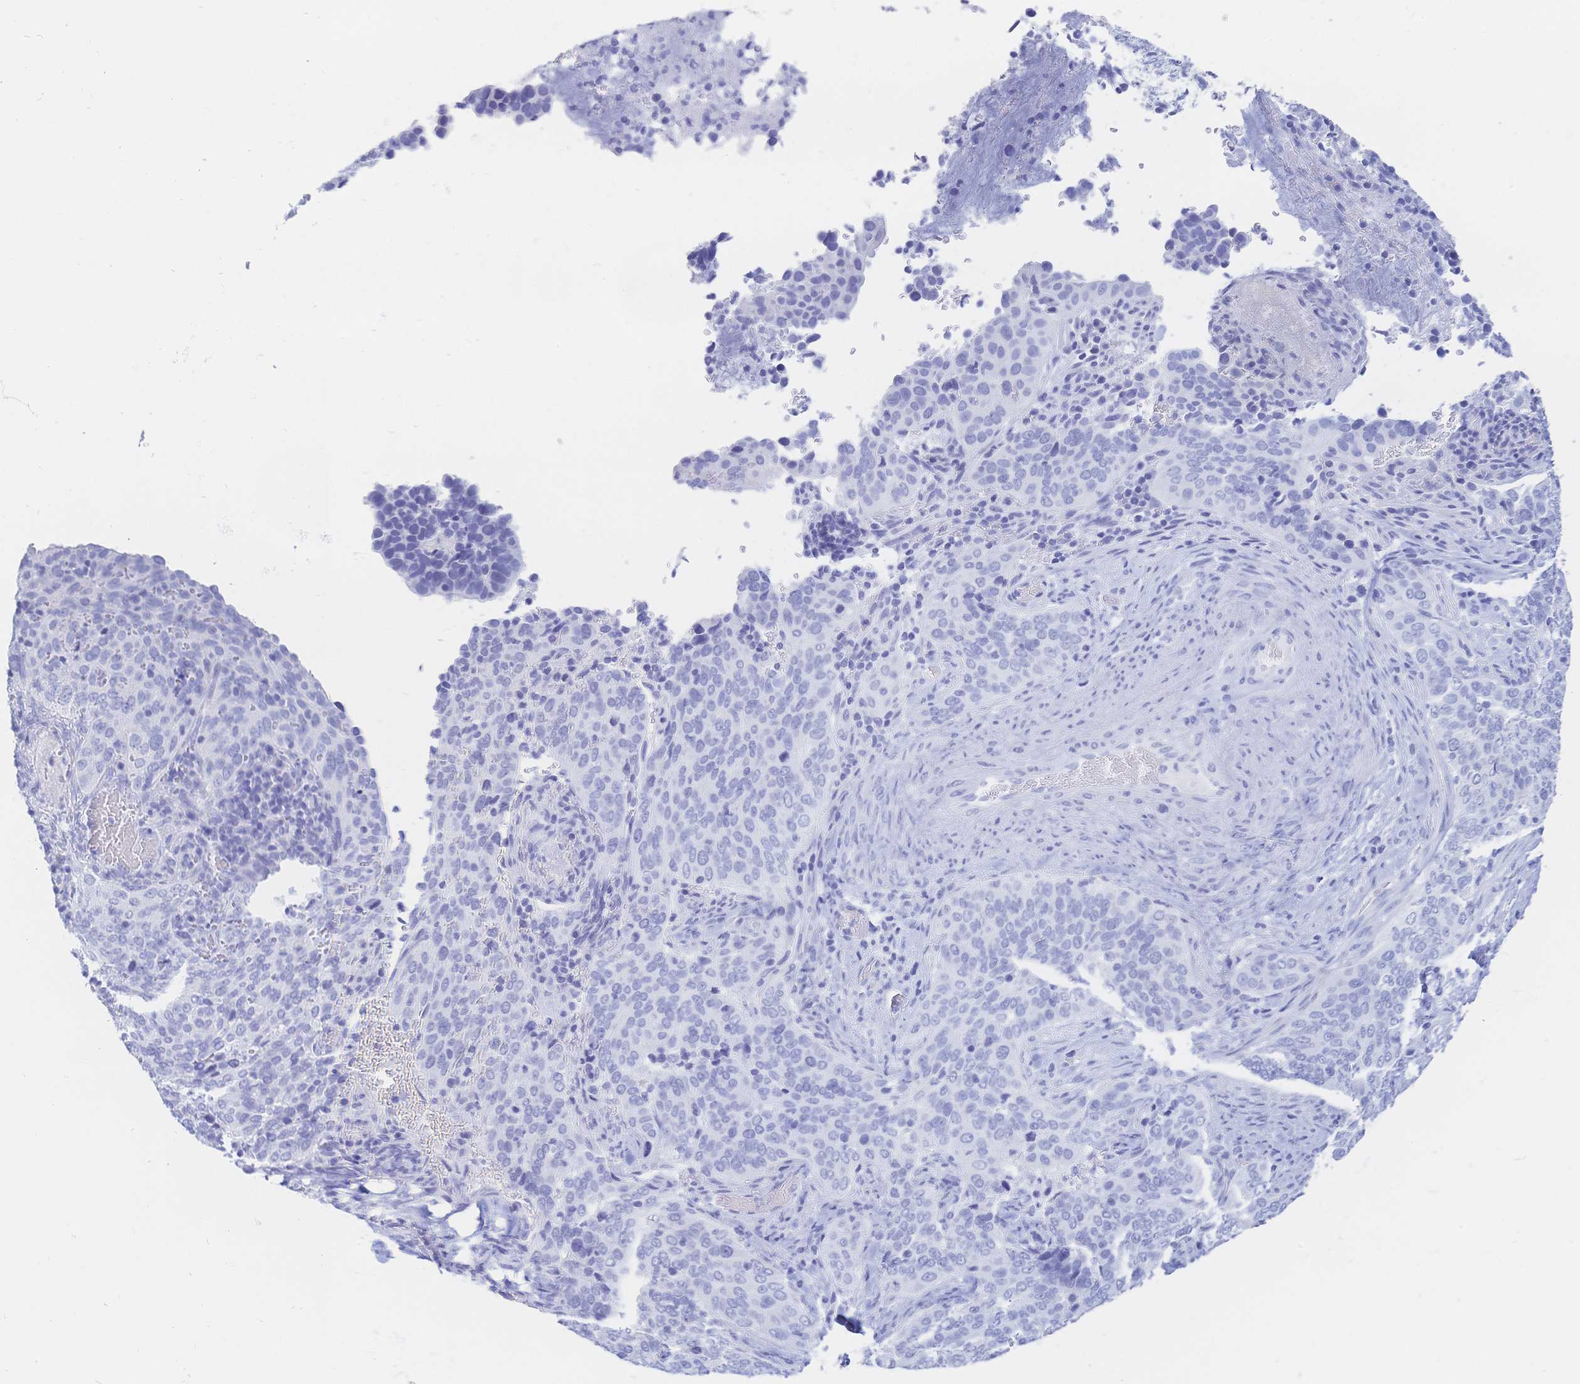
{"staining": {"intensity": "negative", "quantity": "none", "location": "none"}, "tissue": "cervical cancer", "cell_type": "Tumor cells", "image_type": "cancer", "snomed": [{"axis": "morphology", "description": "Squamous cell carcinoma, NOS"}, {"axis": "topography", "description": "Cervix"}], "caption": "The immunohistochemistry (IHC) photomicrograph has no significant positivity in tumor cells of squamous cell carcinoma (cervical) tissue.", "gene": "MEP1B", "patient": {"sex": "female", "age": 38}}